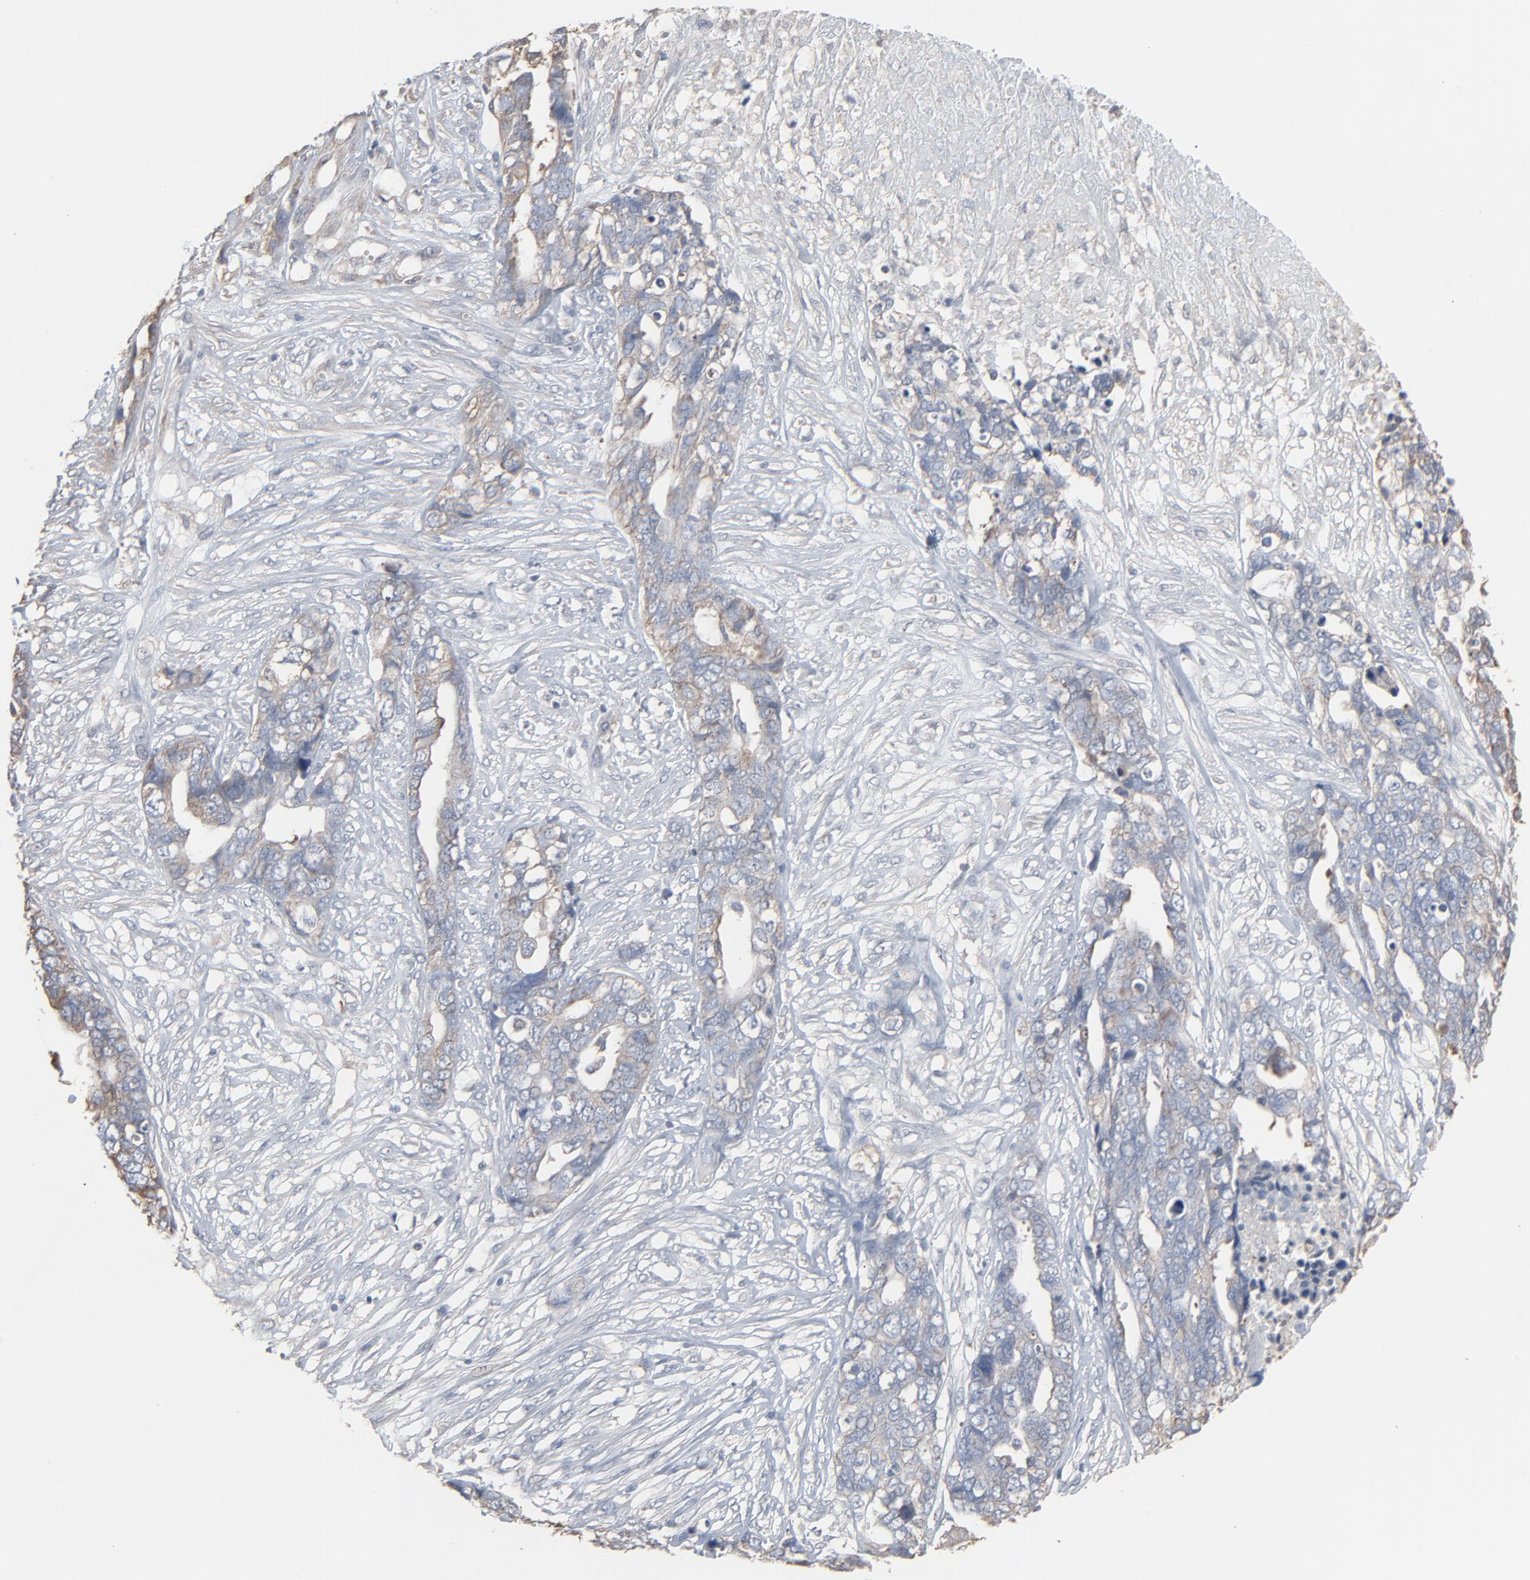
{"staining": {"intensity": "weak", "quantity": "<25%", "location": "cytoplasmic/membranous"}, "tissue": "ovarian cancer", "cell_type": "Tumor cells", "image_type": "cancer", "snomed": [{"axis": "morphology", "description": "Normal tissue, NOS"}, {"axis": "morphology", "description": "Cystadenocarcinoma, serous, NOS"}, {"axis": "topography", "description": "Fallopian tube"}, {"axis": "topography", "description": "Ovary"}], "caption": "The histopathology image demonstrates no staining of tumor cells in ovarian serous cystadenocarcinoma. The staining was performed using DAB (3,3'-diaminobenzidine) to visualize the protein expression in brown, while the nuclei were stained in blue with hematoxylin (Magnification: 20x).", "gene": "CCT5", "patient": {"sex": "female", "age": 56}}